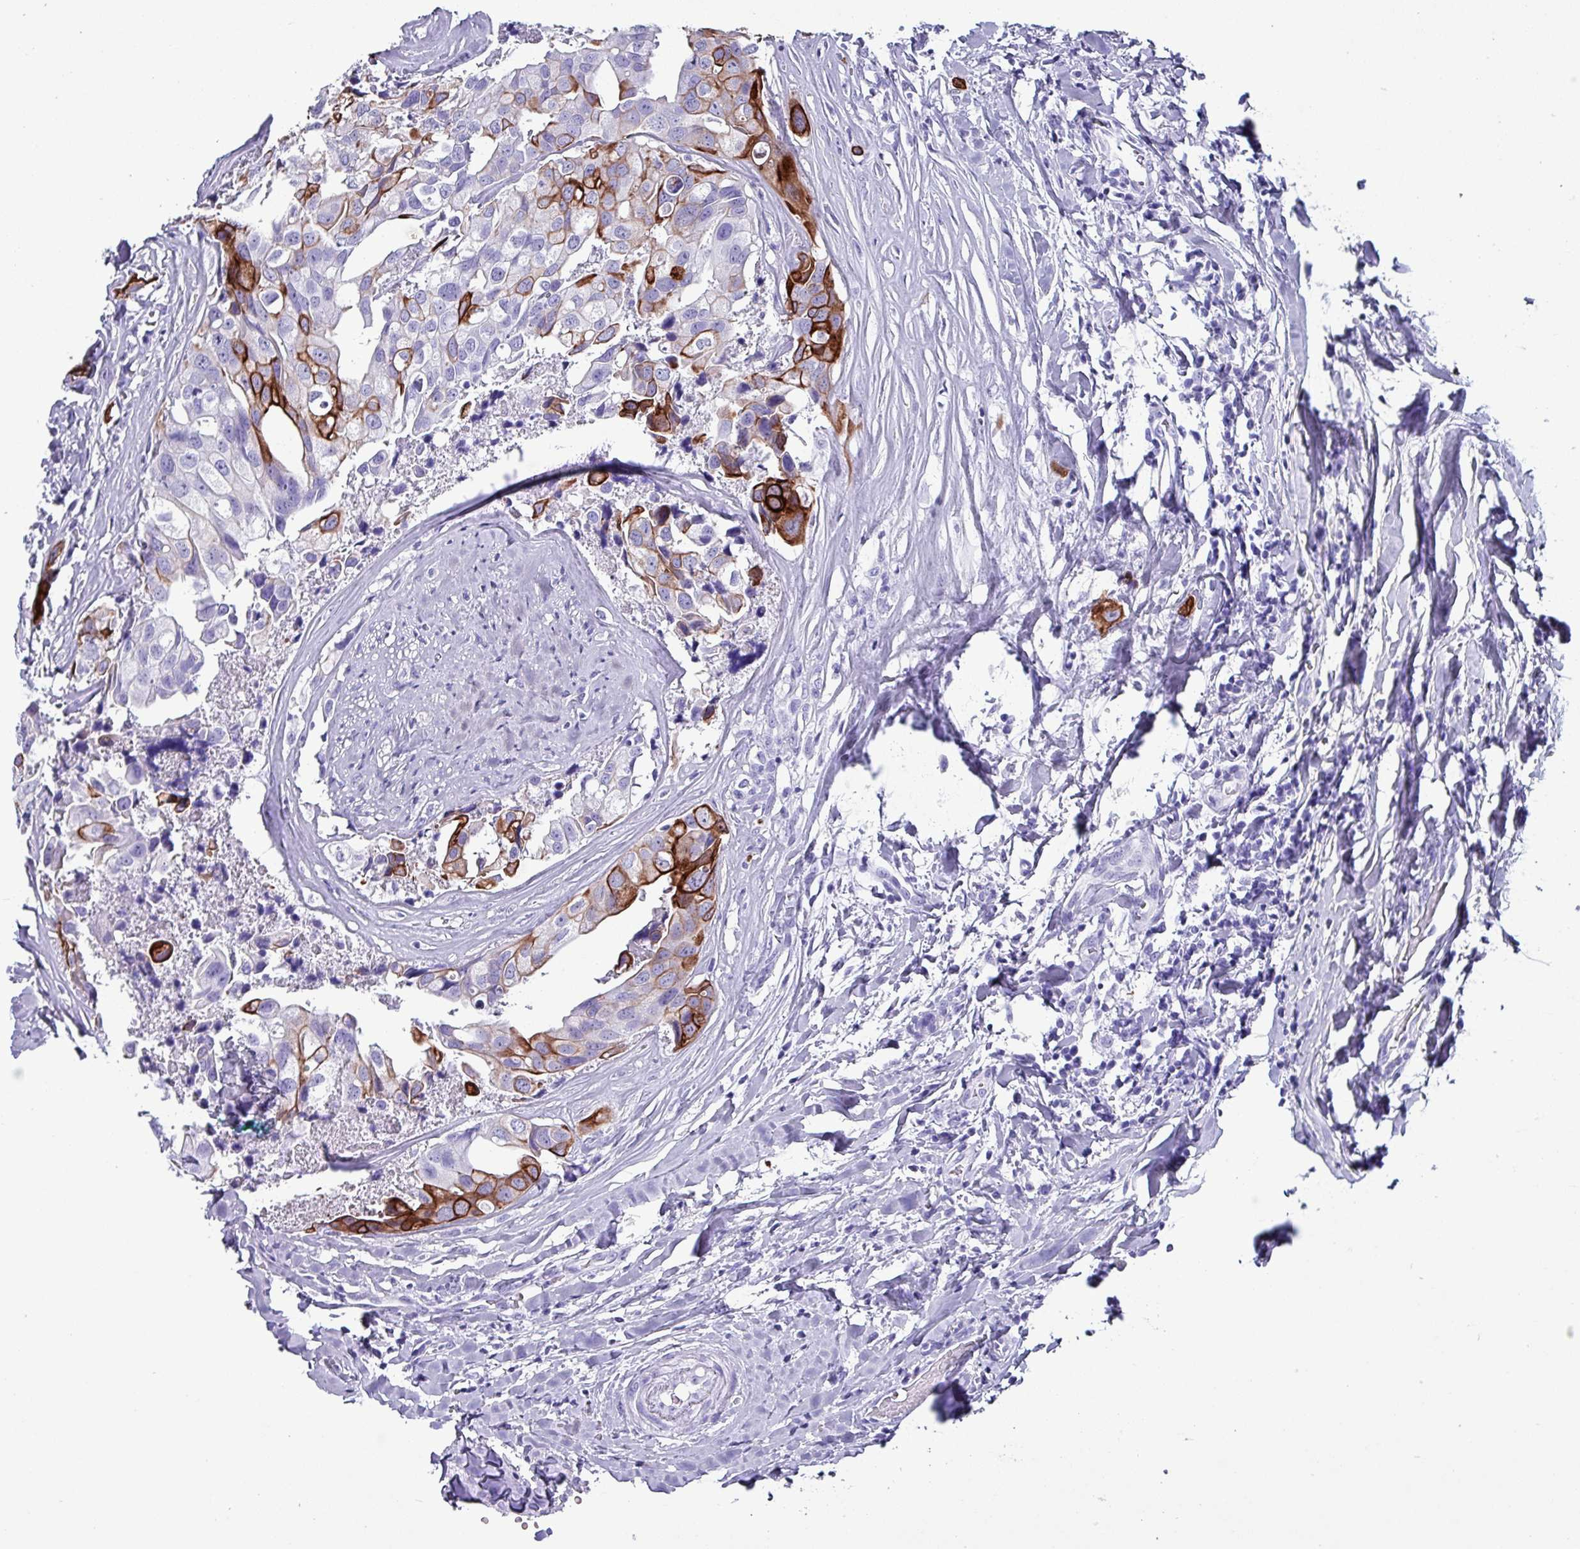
{"staining": {"intensity": "strong", "quantity": "<25%", "location": "cytoplasmic/membranous"}, "tissue": "head and neck cancer", "cell_type": "Tumor cells", "image_type": "cancer", "snomed": [{"axis": "morphology", "description": "Adenocarcinoma, NOS"}, {"axis": "morphology", "description": "Adenocarcinoma, metastatic, NOS"}, {"axis": "topography", "description": "Head-Neck"}], "caption": "Strong cytoplasmic/membranous staining is identified in approximately <25% of tumor cells in head and neck metastatic adenocarcinoma.", "gene": "KRT6C", "patient": {"sex": "male", "age": 75}}